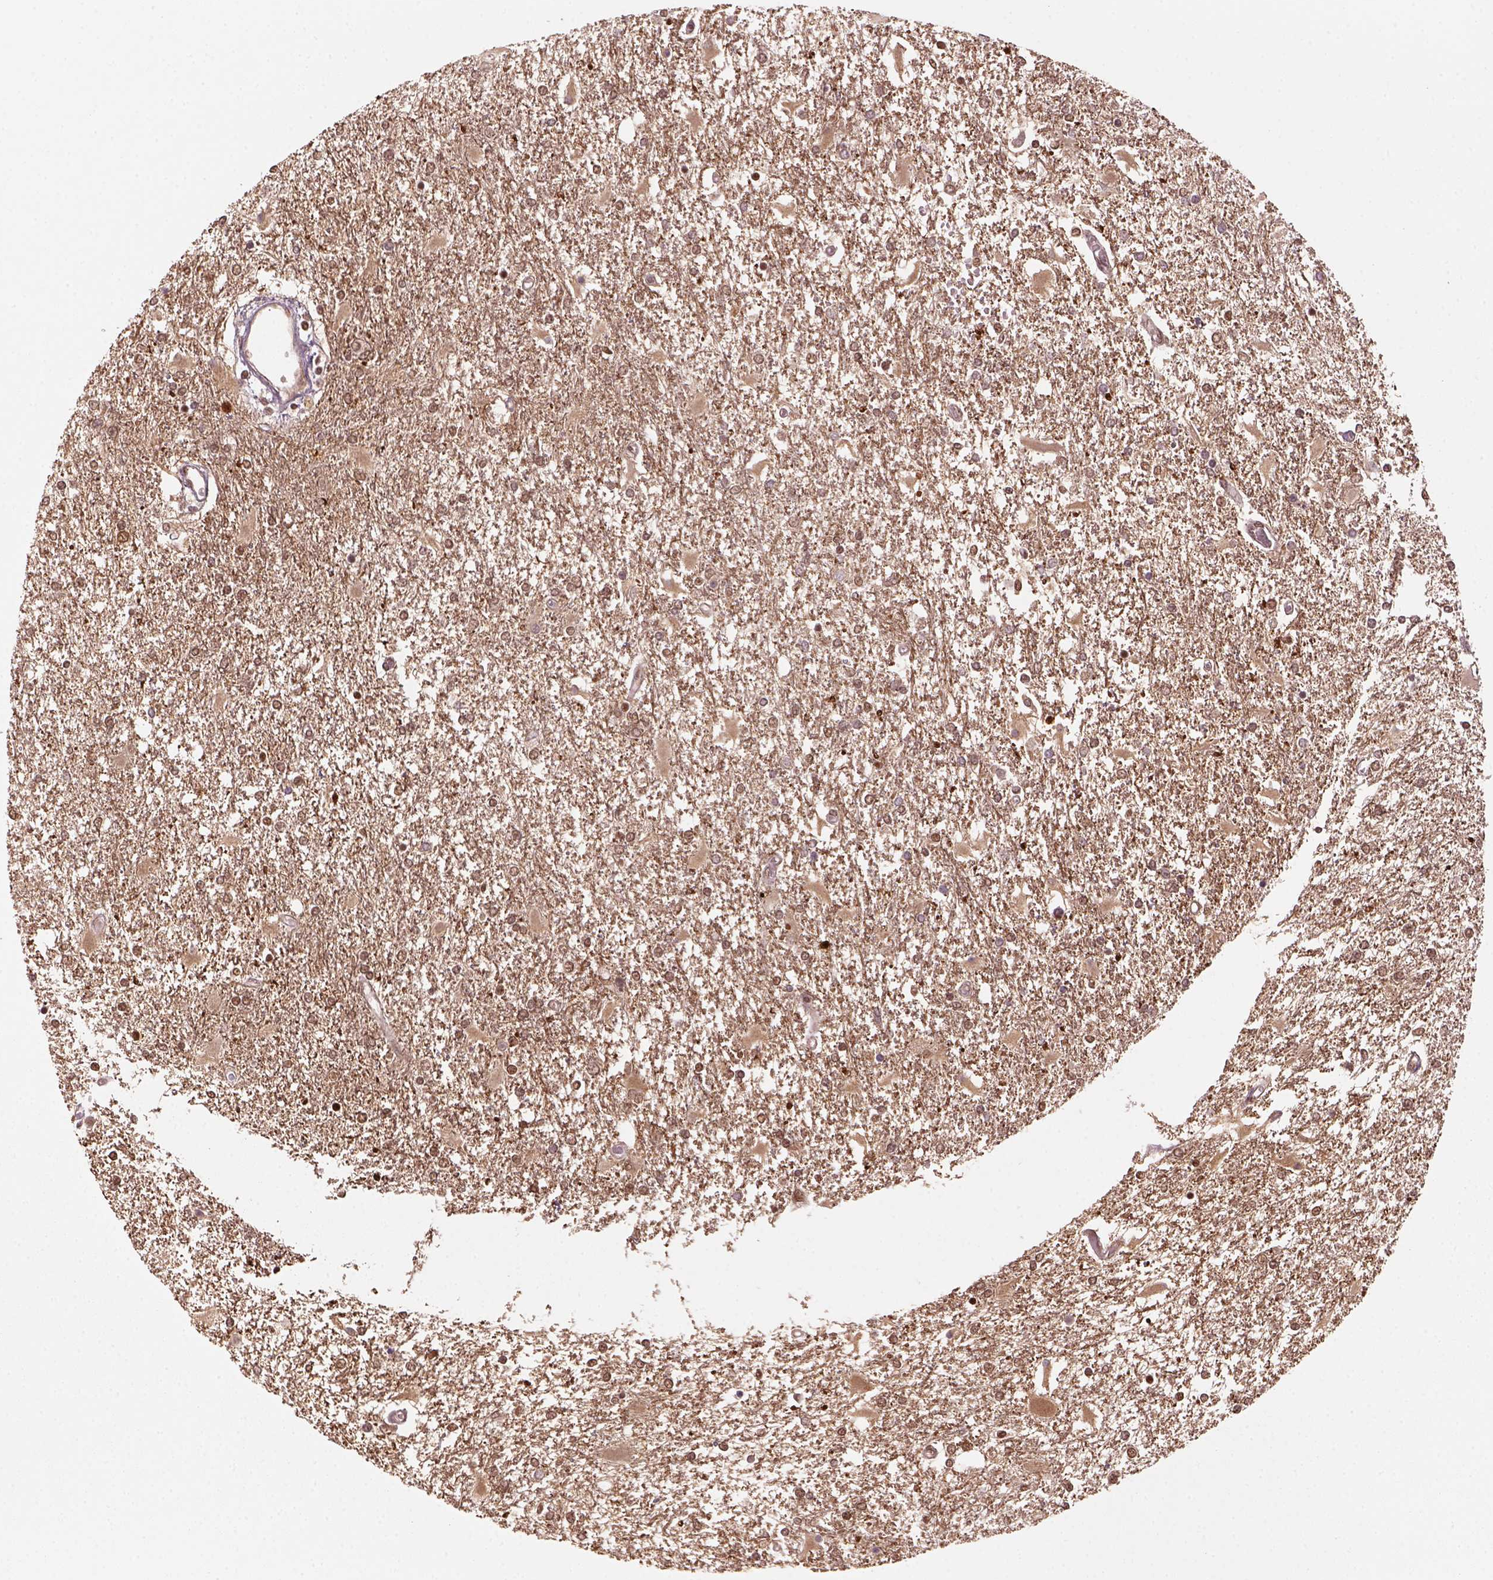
{"staining": {"intensity": "weak", "quantity": ">75%", "location": "nuclear"}, "tissue": "glioma", "cell_type": "Tumor cells", "image_type": "cancer", "snomed": [{"axis": "morphology", "description": "Glioma, malignant, High grade"}, {"axis": "topography", "description": "Cerebral cortex"}], "caption": "DAB (3,3'-diaminobenzidine) immunohistochemical staining of malignant glioma (high-grade) demonstrates weak nuclear protein positivity in approximately >75% of tumor cells.", "gene": "GOT1", "patient": {"sex": "male", "age": 79}}